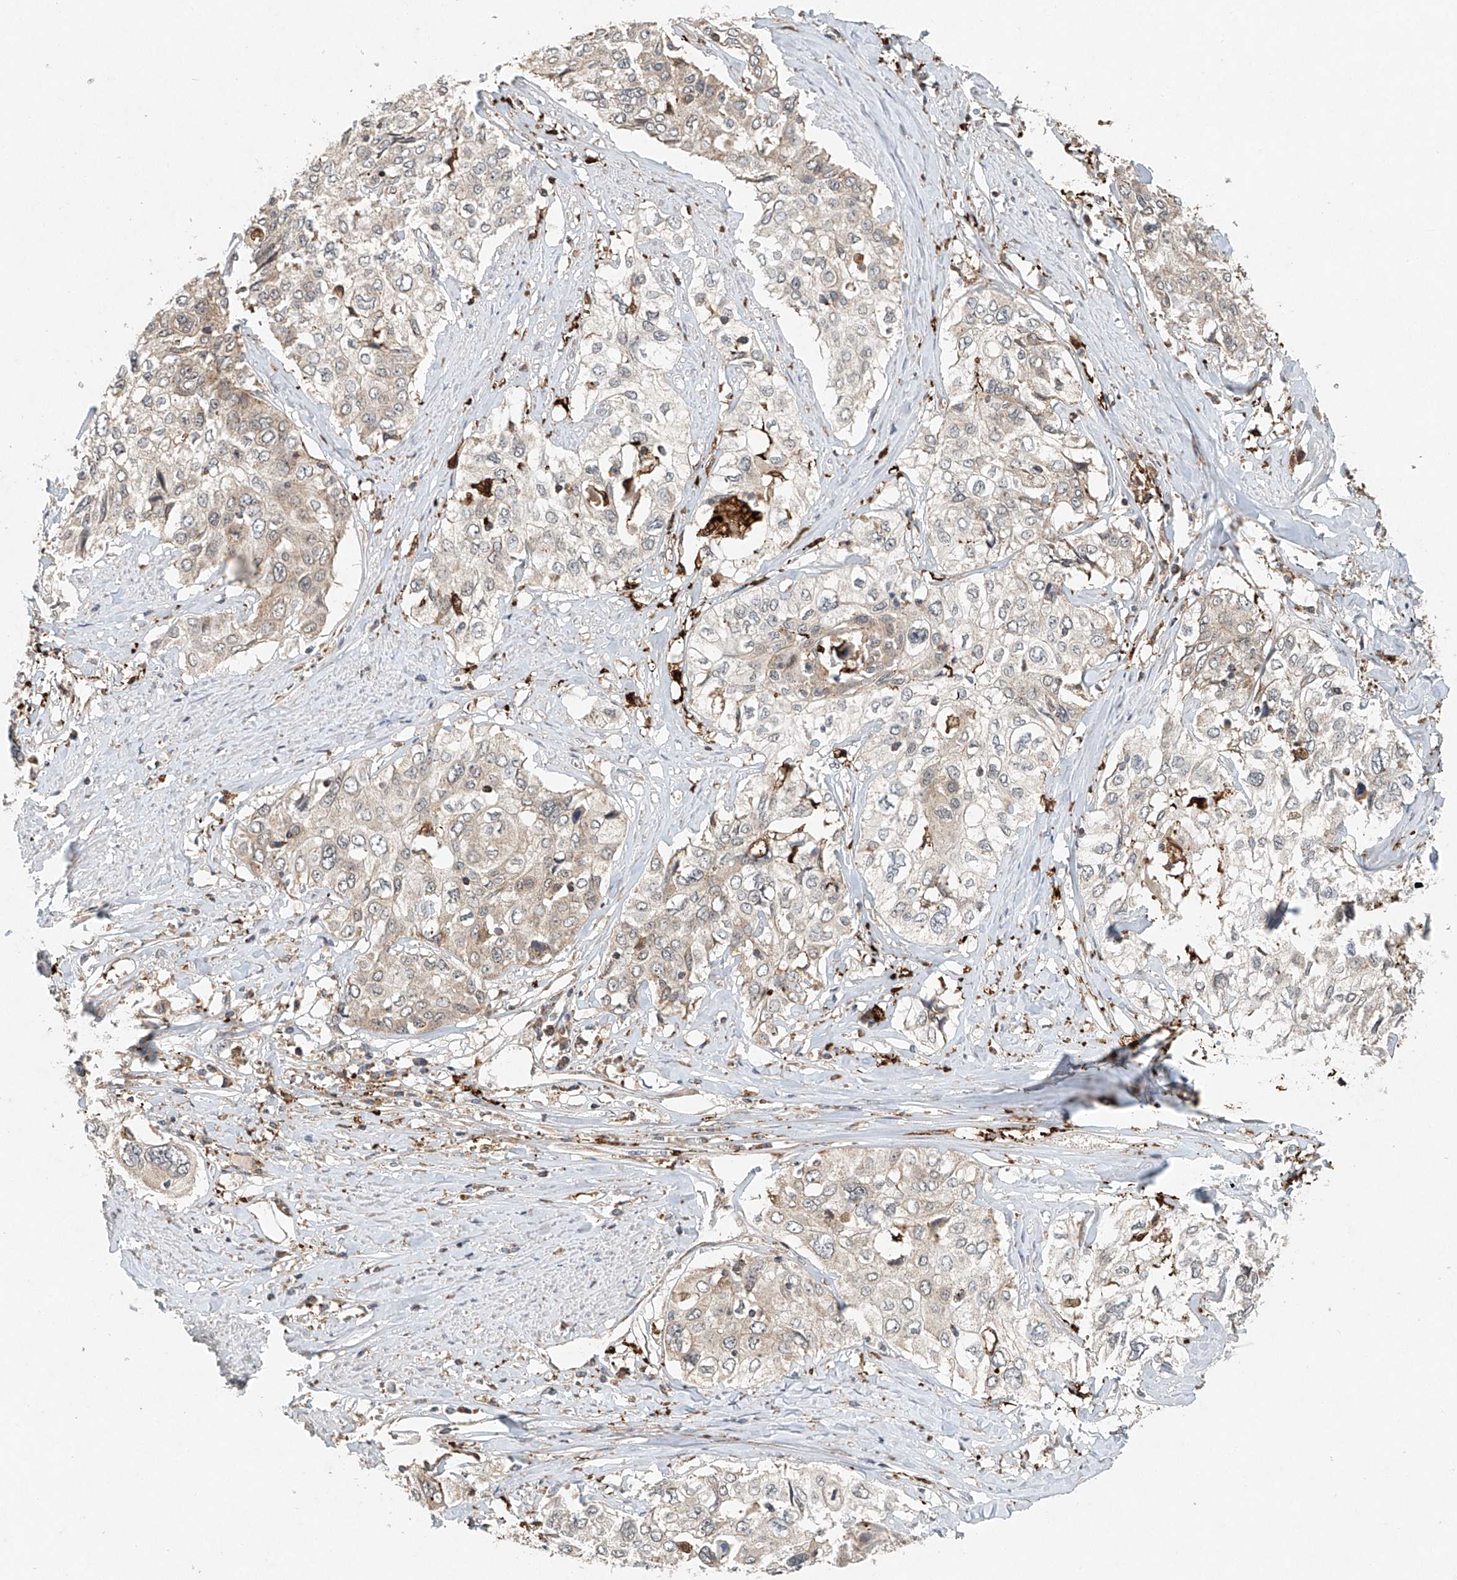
{"staining": {"intensity": "weak", "quantity": "25%-75%", "location": "cytoplasmic/membranous"}, "tissue": "cervical cancer", "cell_type": "Tumor cells", "image_type": "cancer", "snomed": [{"axis": "morphology", "description": "Squamous cell carcinoma, NOS"}, {"axis": "topography", "description": "Cervix"}], "caption": "IHC staining of cervical cancer (squamous cell carcinoma), which reveals low levels of weak cytoplasmic/membranous expression in about 25%-75% of tumor cells indicating weak cytoplasmic/membranous protein positivity. The staining was performed using DAB (3,3'-diaminobenzidine) (brown) for protein detection and nuclei were counterstained in hematoxylin (blue).", "gene": "DCAF11", "patient": {"sex": "female", "age": 31}}